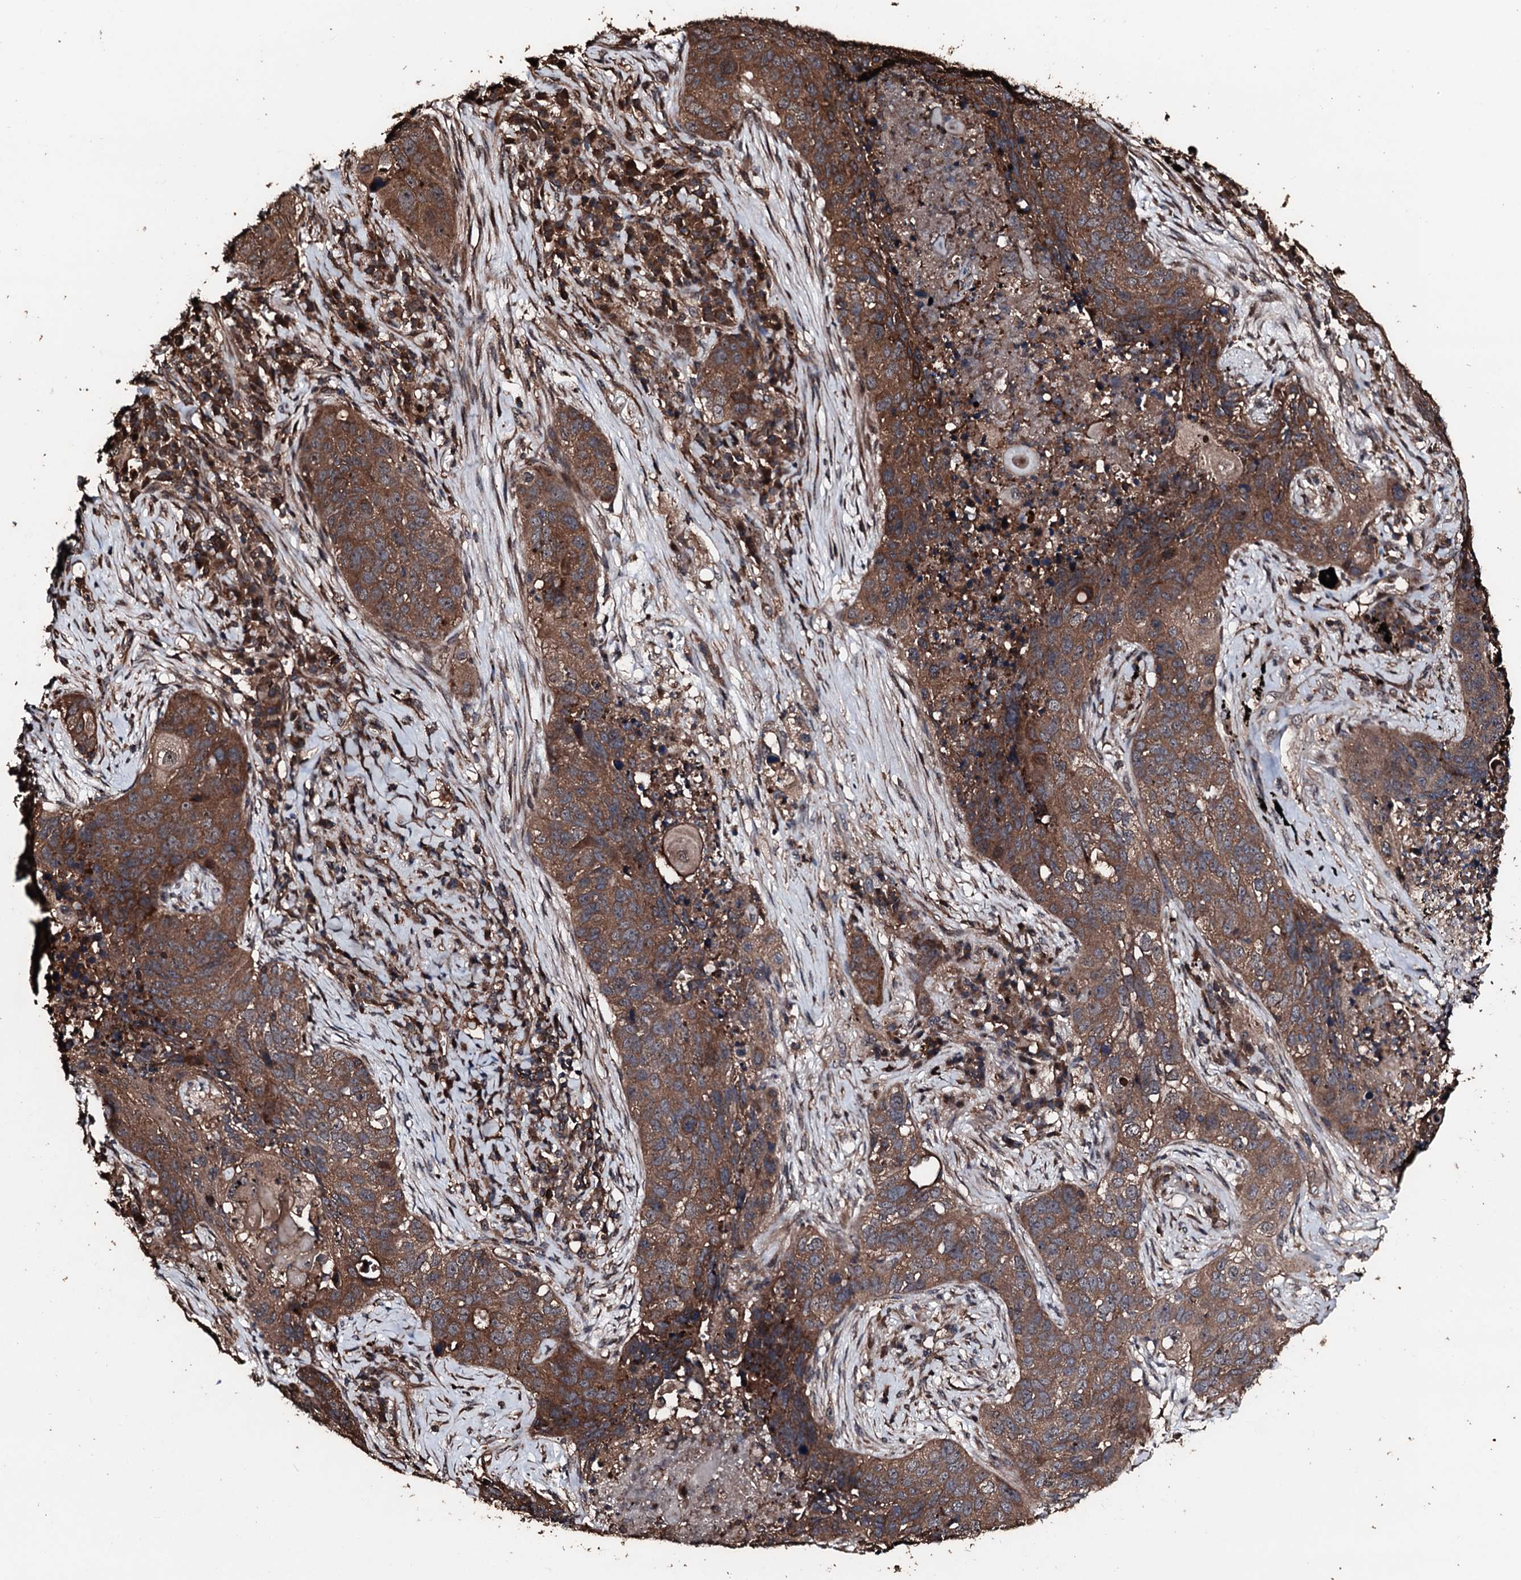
{"staining": {"intensity": "moderate", "quantity": ">75%", "location": "cytoplasmic/membranous"}, "tissue": "lung cancer", "cell_type": "Tumor cells", "image_type": "cancer", "snomed": [{"axis": "morphology", "description": "Squamous cell carcinoma, NOS"}, {"axis": "topography", "description": "Lung"}], "caption": "Moderate cytoplasmic/membranous protein expression is present in approximately >75% of tumor cells in lung cancer.", "gene": "KIF18A", "patient": {"sex": "female", "age": 63}}